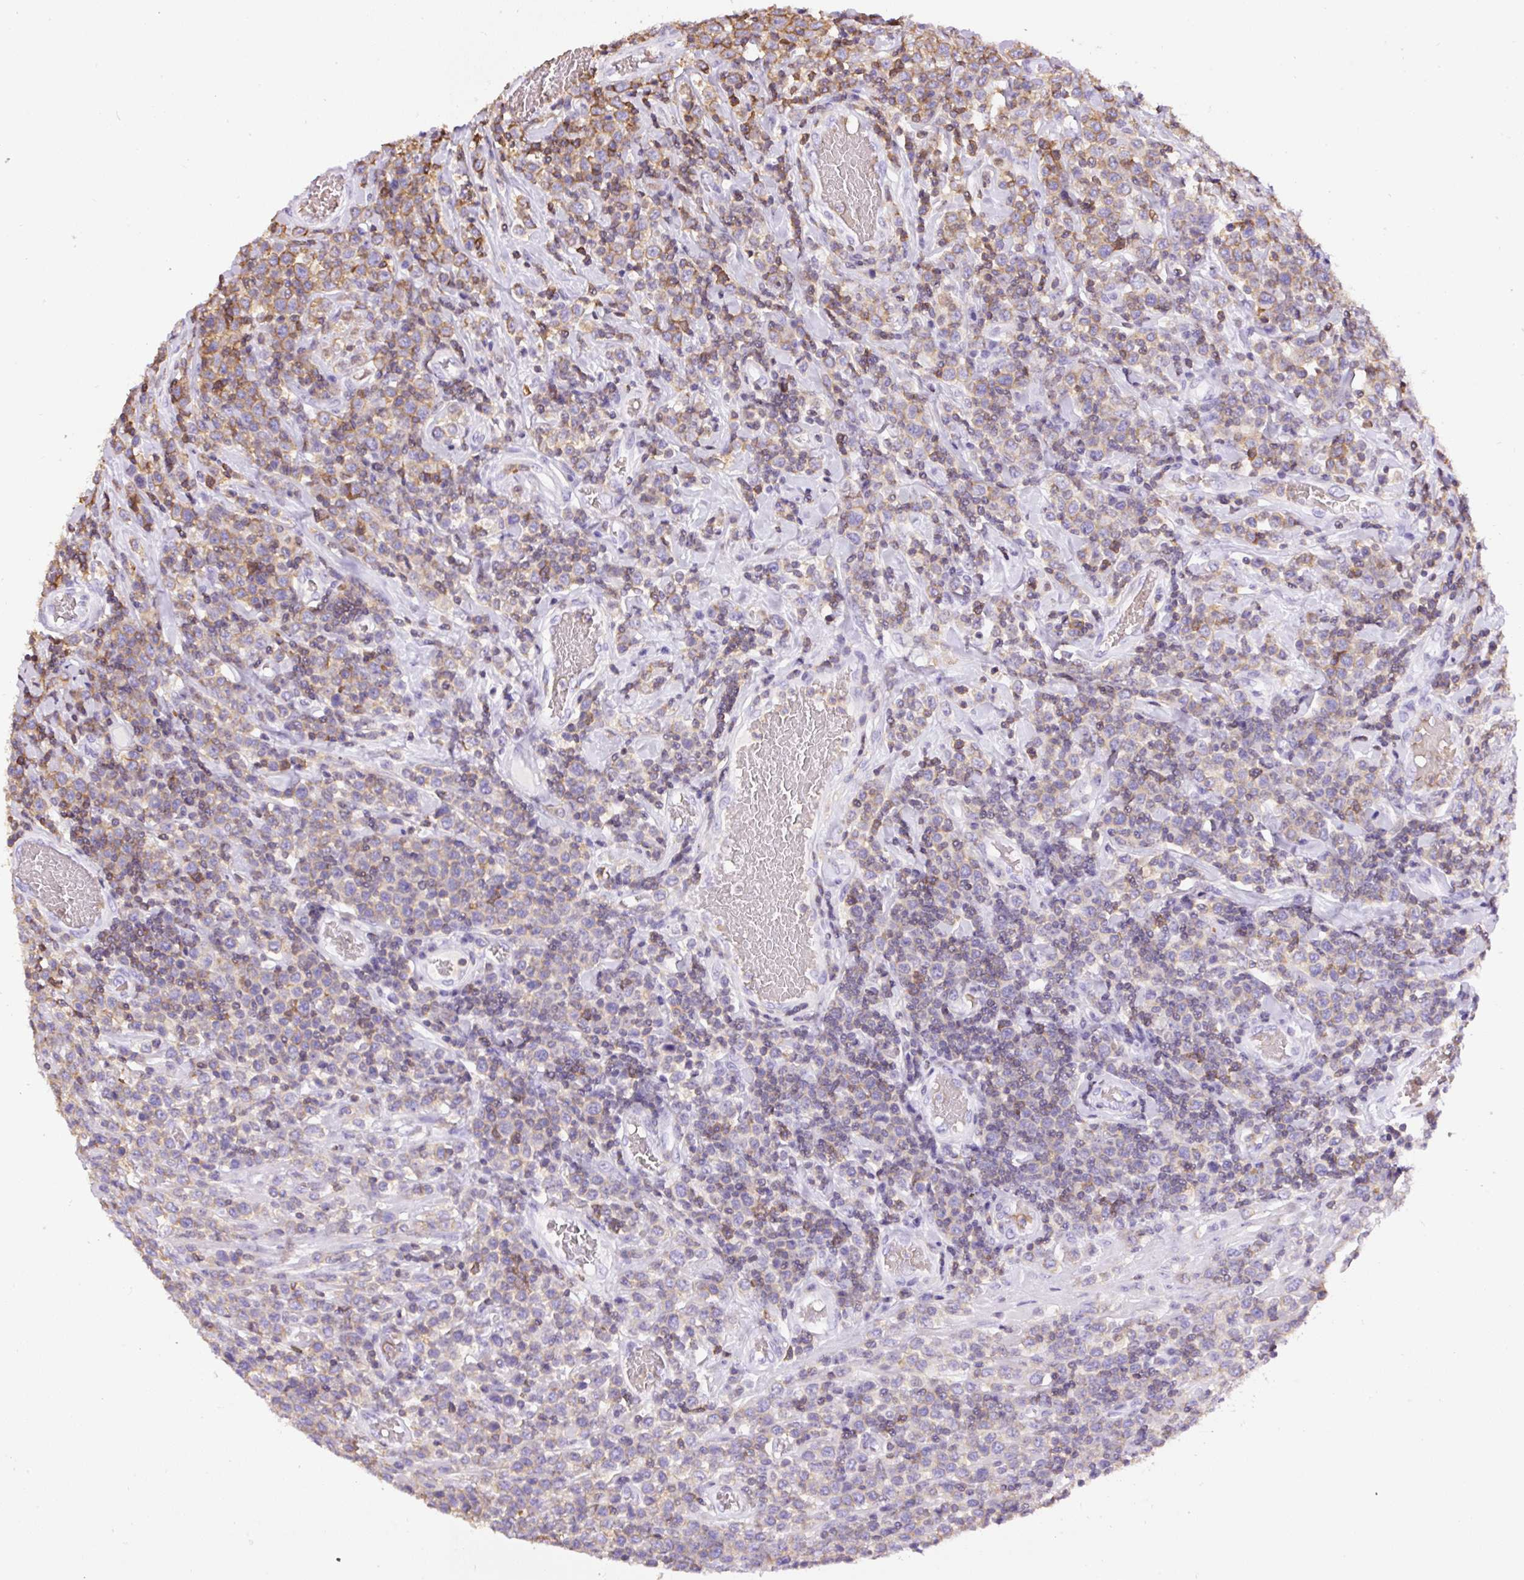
{"staining": {"intensity": "moderate", "quantity": "25%-75%", "location": "cytoplasmic/membranous"}, "tissue": "lymphoma", "cell_type": "Tumor cells", "image_type": "cancer", "snomed": [{"axis": "morphology", "description": "Malignant lymphoma, non-Hodgkin's type, High grade"}, {"axis": "topography", "description": "Soft tissue"}], "caption": "Protein expression analysis of human lymphoma reveals moderate cytoplasmic/membranous positivity in approximately 25%-75% of tumor cells.", "gene": "FAM228B", "patient": {"sex": "female", "age": 56}}